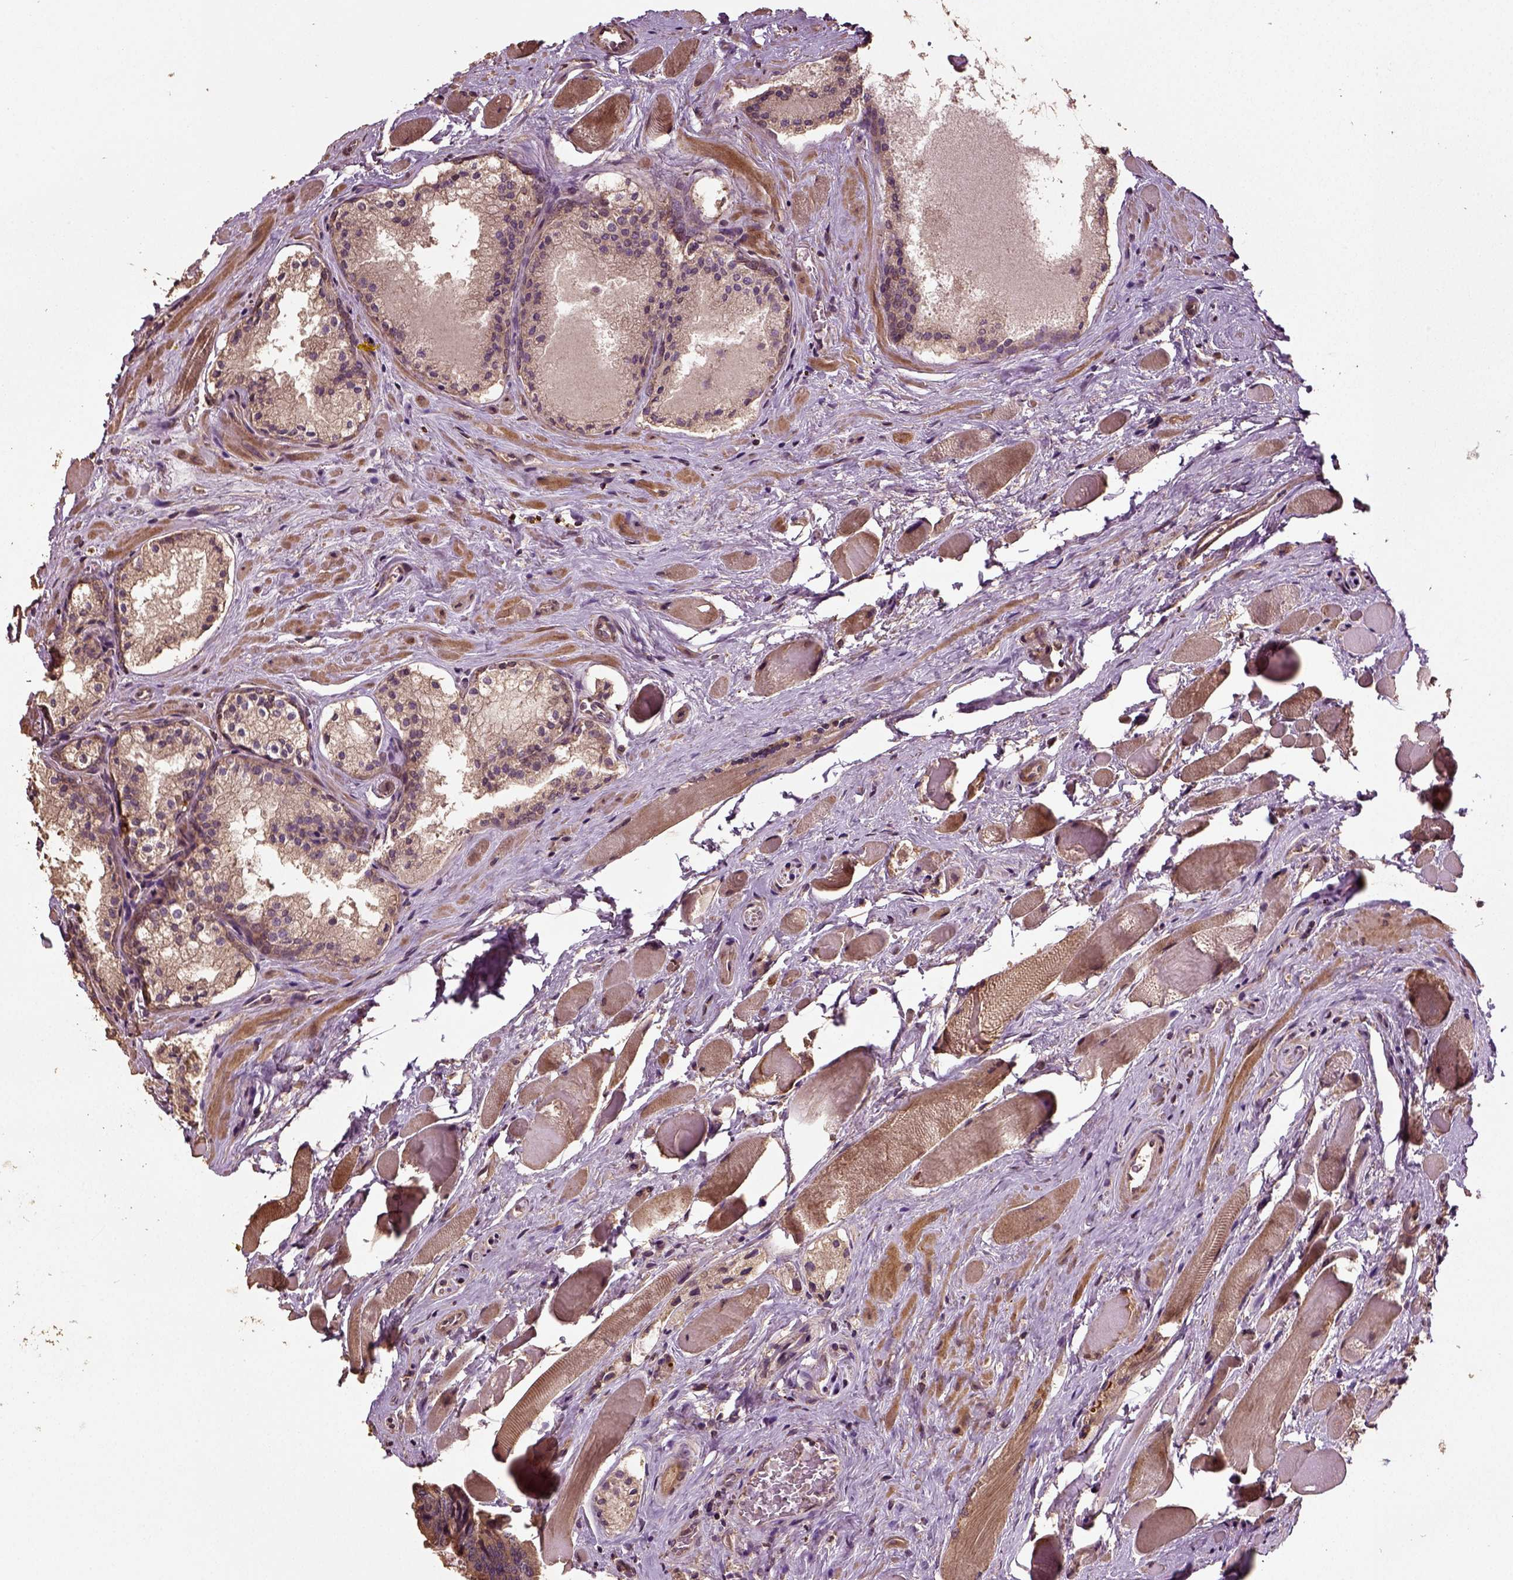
{"staining": {"intensity": "negative", "quantity": "none", "location": "none"}, "tissue": "prostate cancer", "cell_type": "Tumor cells", "image_type": "cancer", "snomed": [{"axis": "morphology", "description": "Adenocarcinoma, NOS"}, {"axis": "morphology", "description": "Adenocarcinoma, High grade"}, {"axis": "topography", "description": "Prostate"}], "caption": "High power microscopy image of an immunohistochemistry image of adenocarcinoma (high-grade) (prostate), revealing no significant positivity in tumor cells. The staining was performed using DAB to visualize the protein expression in brown, while the nuclei were stained in blue with hematoxylin (Magnification: 20x).", "gene": "ERV3-1", "patient": {"sex": "male", "age": 62}}